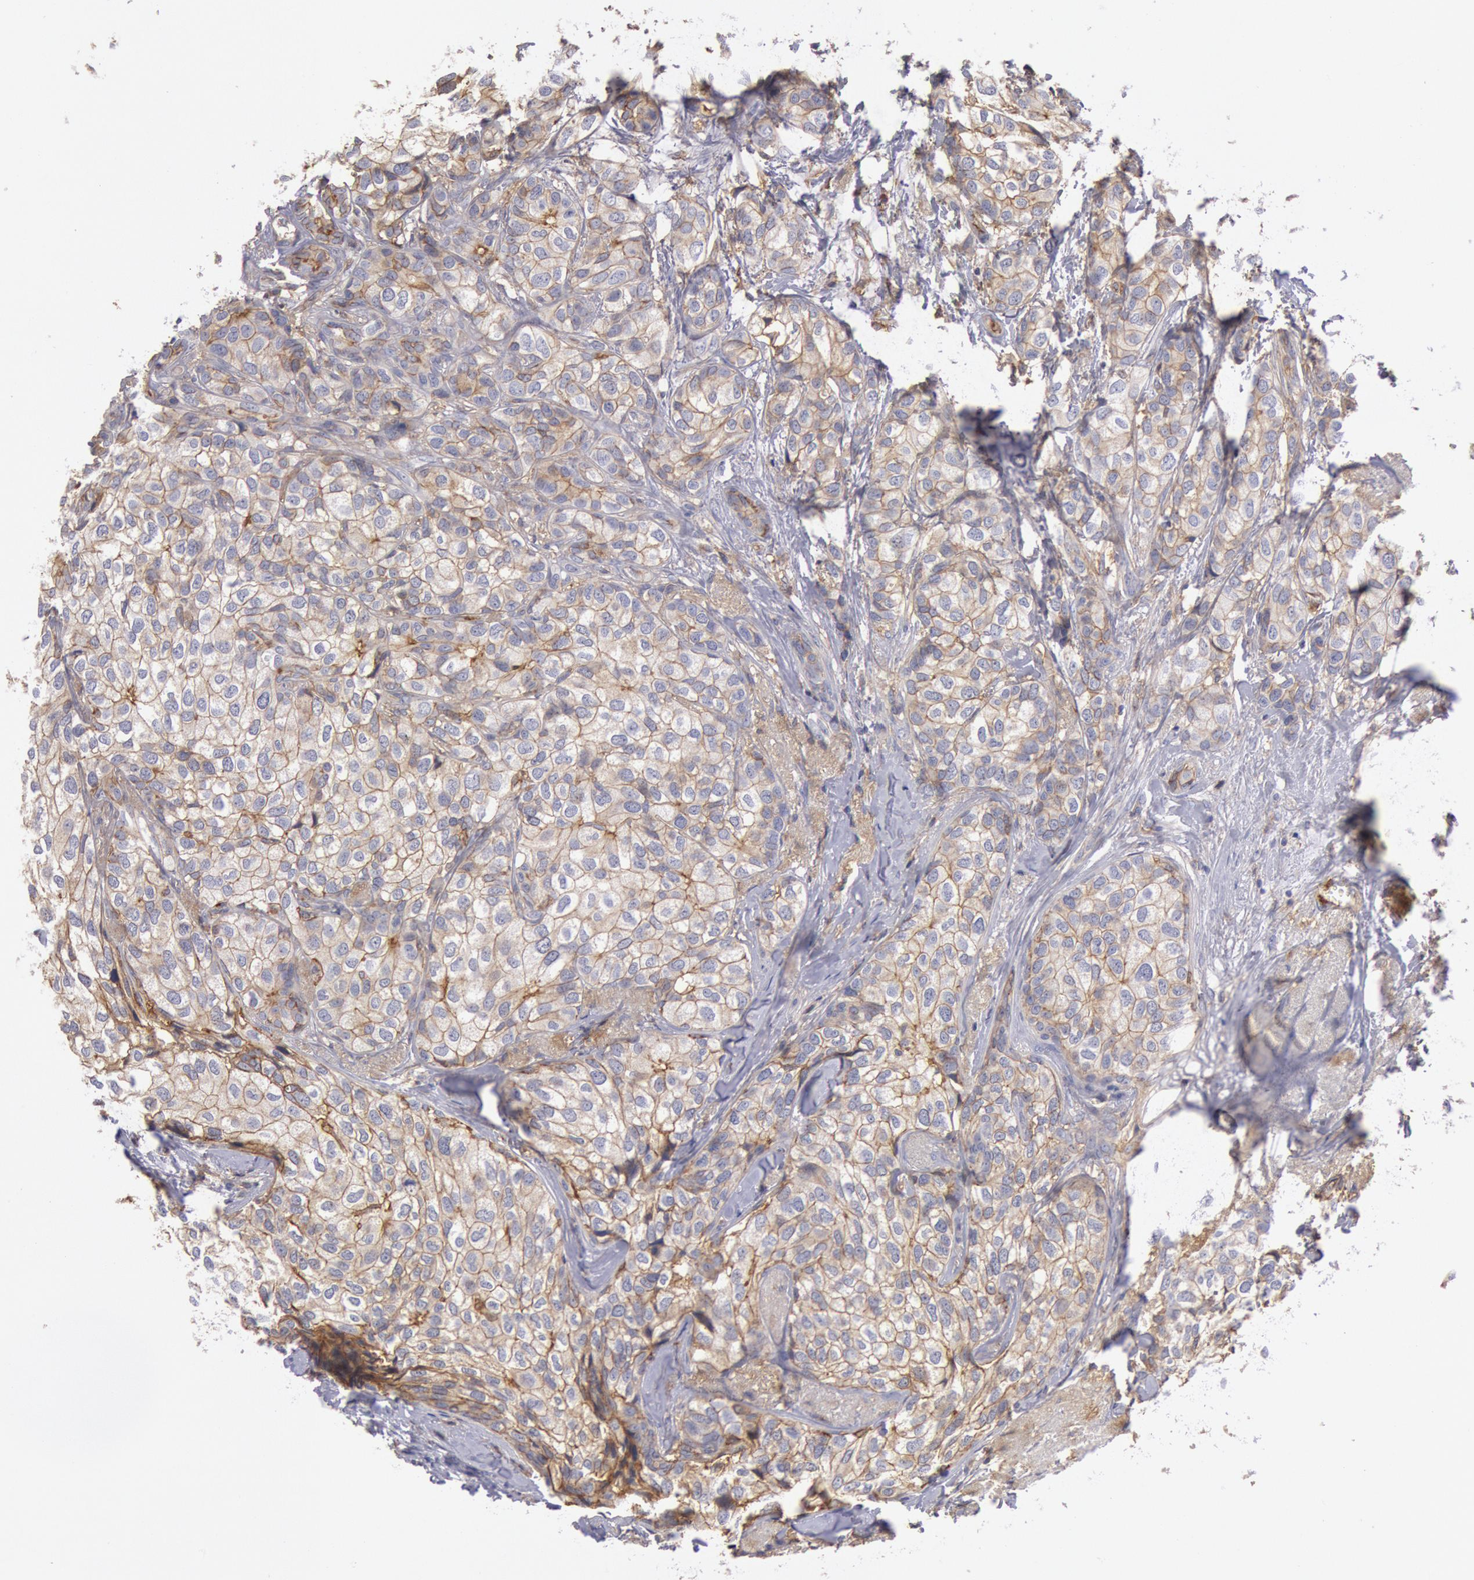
{"staining": {"intensity": "weak", "quantity": ">75%", "location": "cytoplasmic/membranous"}, "tissue": "breast cancer", "cell_type": "Tumor cells", "image_type": "cancer", "snomed": [{"axis": "morphology", "description": "Duct carcinoma"}, {"axis": "topography", "description": "Breast"}], "caption": "Weak cytoplasmic/membranous protein staining is identified in approximately >75% of tumor cells in breast cancer.", "gene": "SNAP23", "patient": {"sex": "female", "age": 68}}